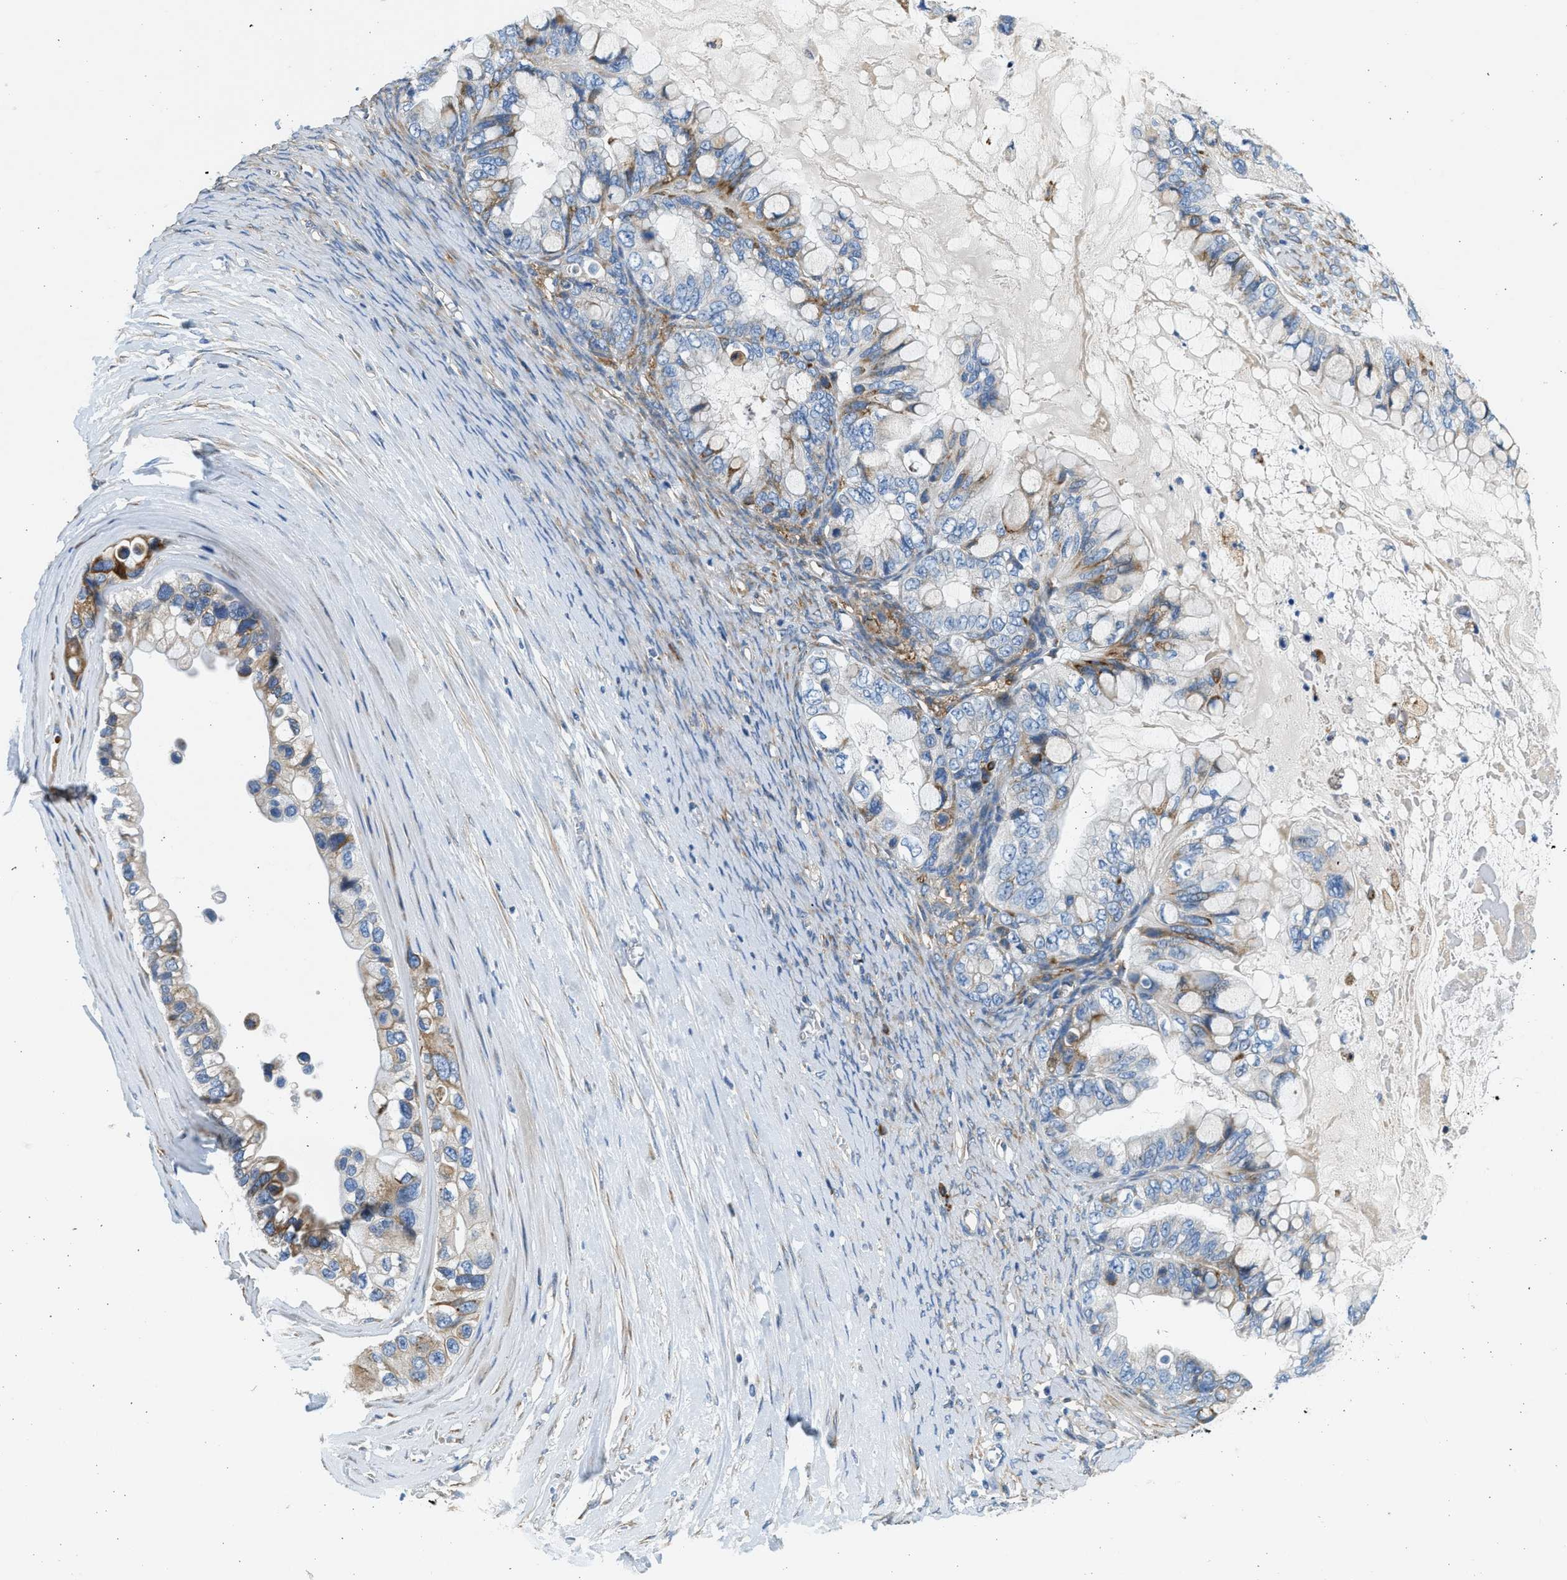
{"staining": {"intensity": "moderate", "quantity": "25%-75%", "location": "cytoplasmic/membranous"}, "tissue": "ovarian cancer", "cell_type": "Tumor cells", "image_type": "cancer", "snomed": [{"axis": "morphology", "description": "Cystadenocarcinoma, mucinous, NOS"}, {"axis": "topography", "description": "Ovary"}], "caption": "The immunohistochemical stain labels moderate cytoplasmic/membranous expression in tumor cells of mucinous cystadenocarcinoma (ovarian) tissue.", "gene": "CNTN6", "patient": {"sex": "female", "age": 80}}